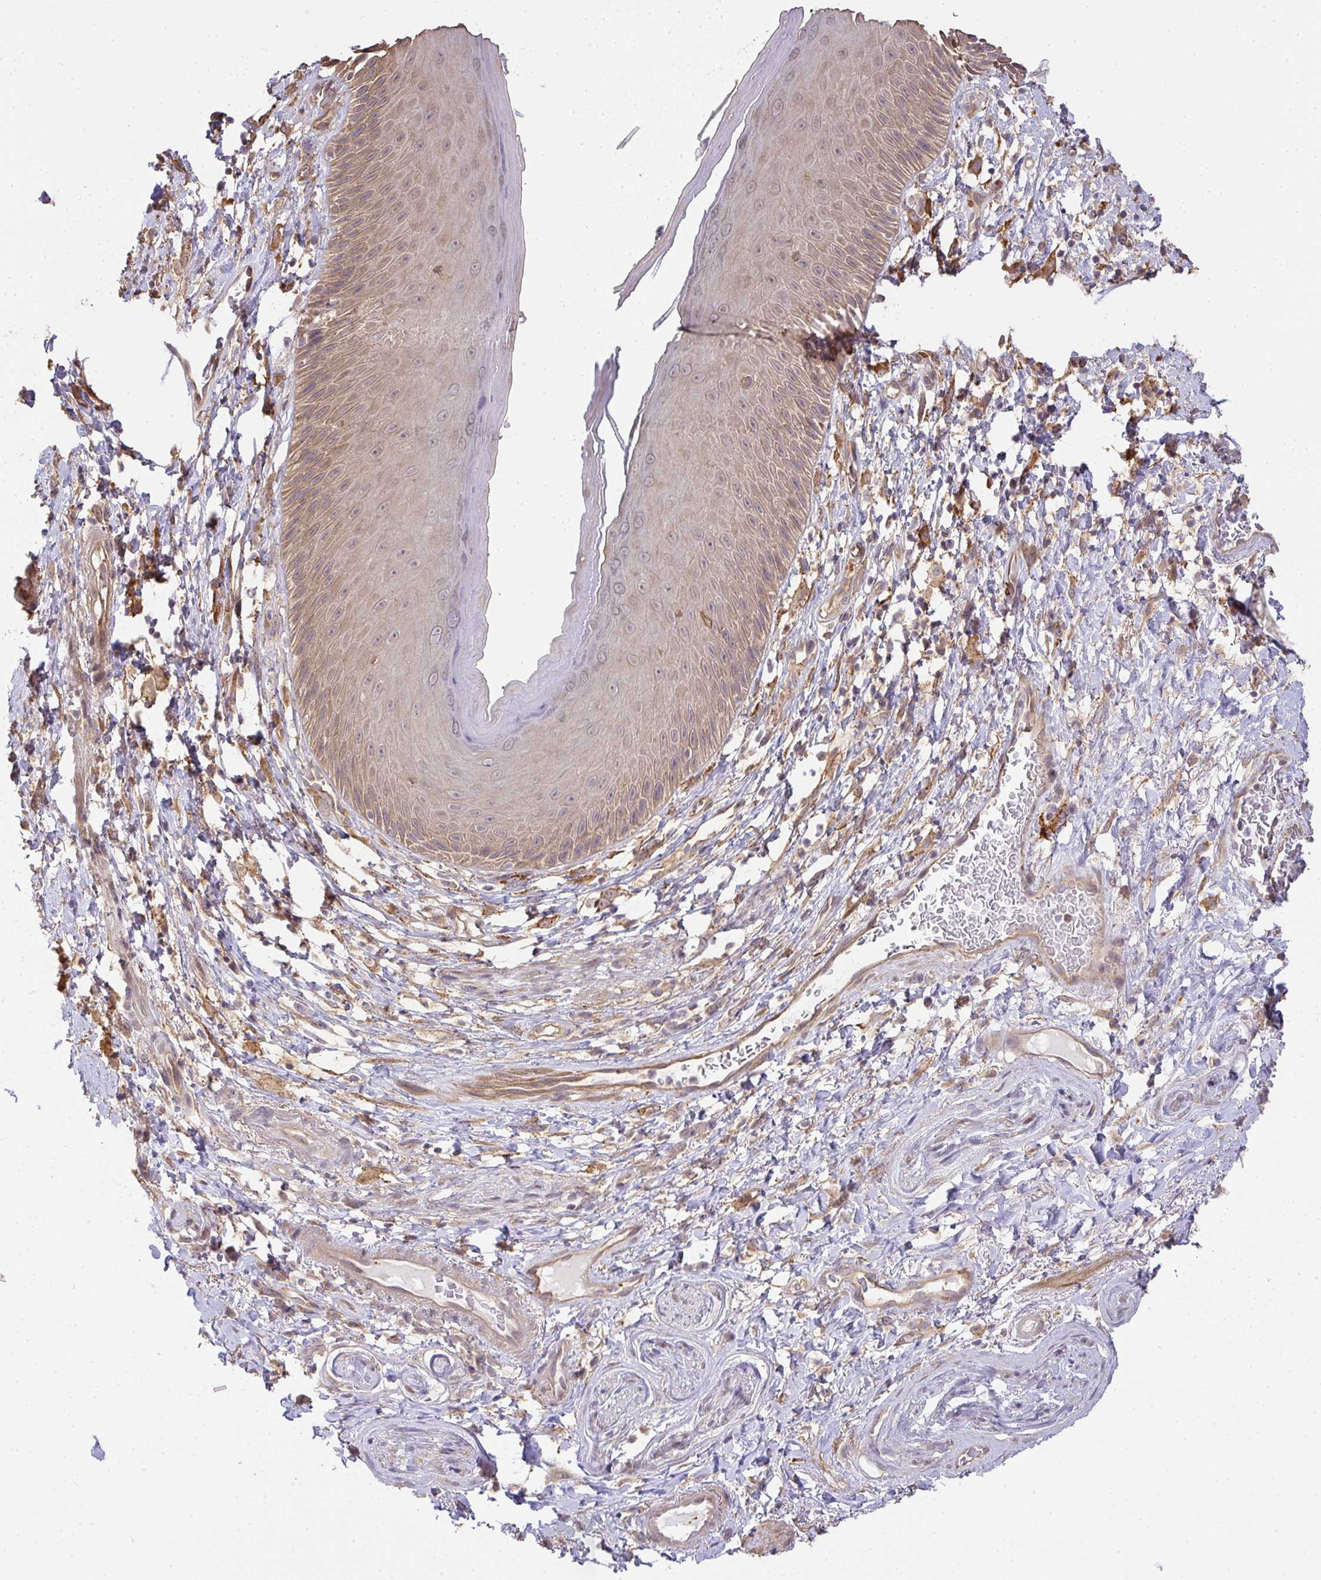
{"staining": {"intensity": "weak", "quantity": "25%-75%", "location": "cytoplasmic/membranous,nuclear"}, "tissue": "skin", "cell_type": "Epidermal cells", "image_type": "normal", "snomed": [{"axis": "morphology", "description": "Normal tissue, NOS"}, {"axis": "topography", "description": "Anal"}], "caption": "Immunohistochemical staining of unremarkable human skin shows weak cytoplasmic/membranous,nuclear protein staining in approximately 25%-75% of epidermal cells. (DAB IHC, brown staining for protein, blue staining for nuclei).", "gene": "EEF1AKMT1", "patient": {"sex": "male", "age": 78}}